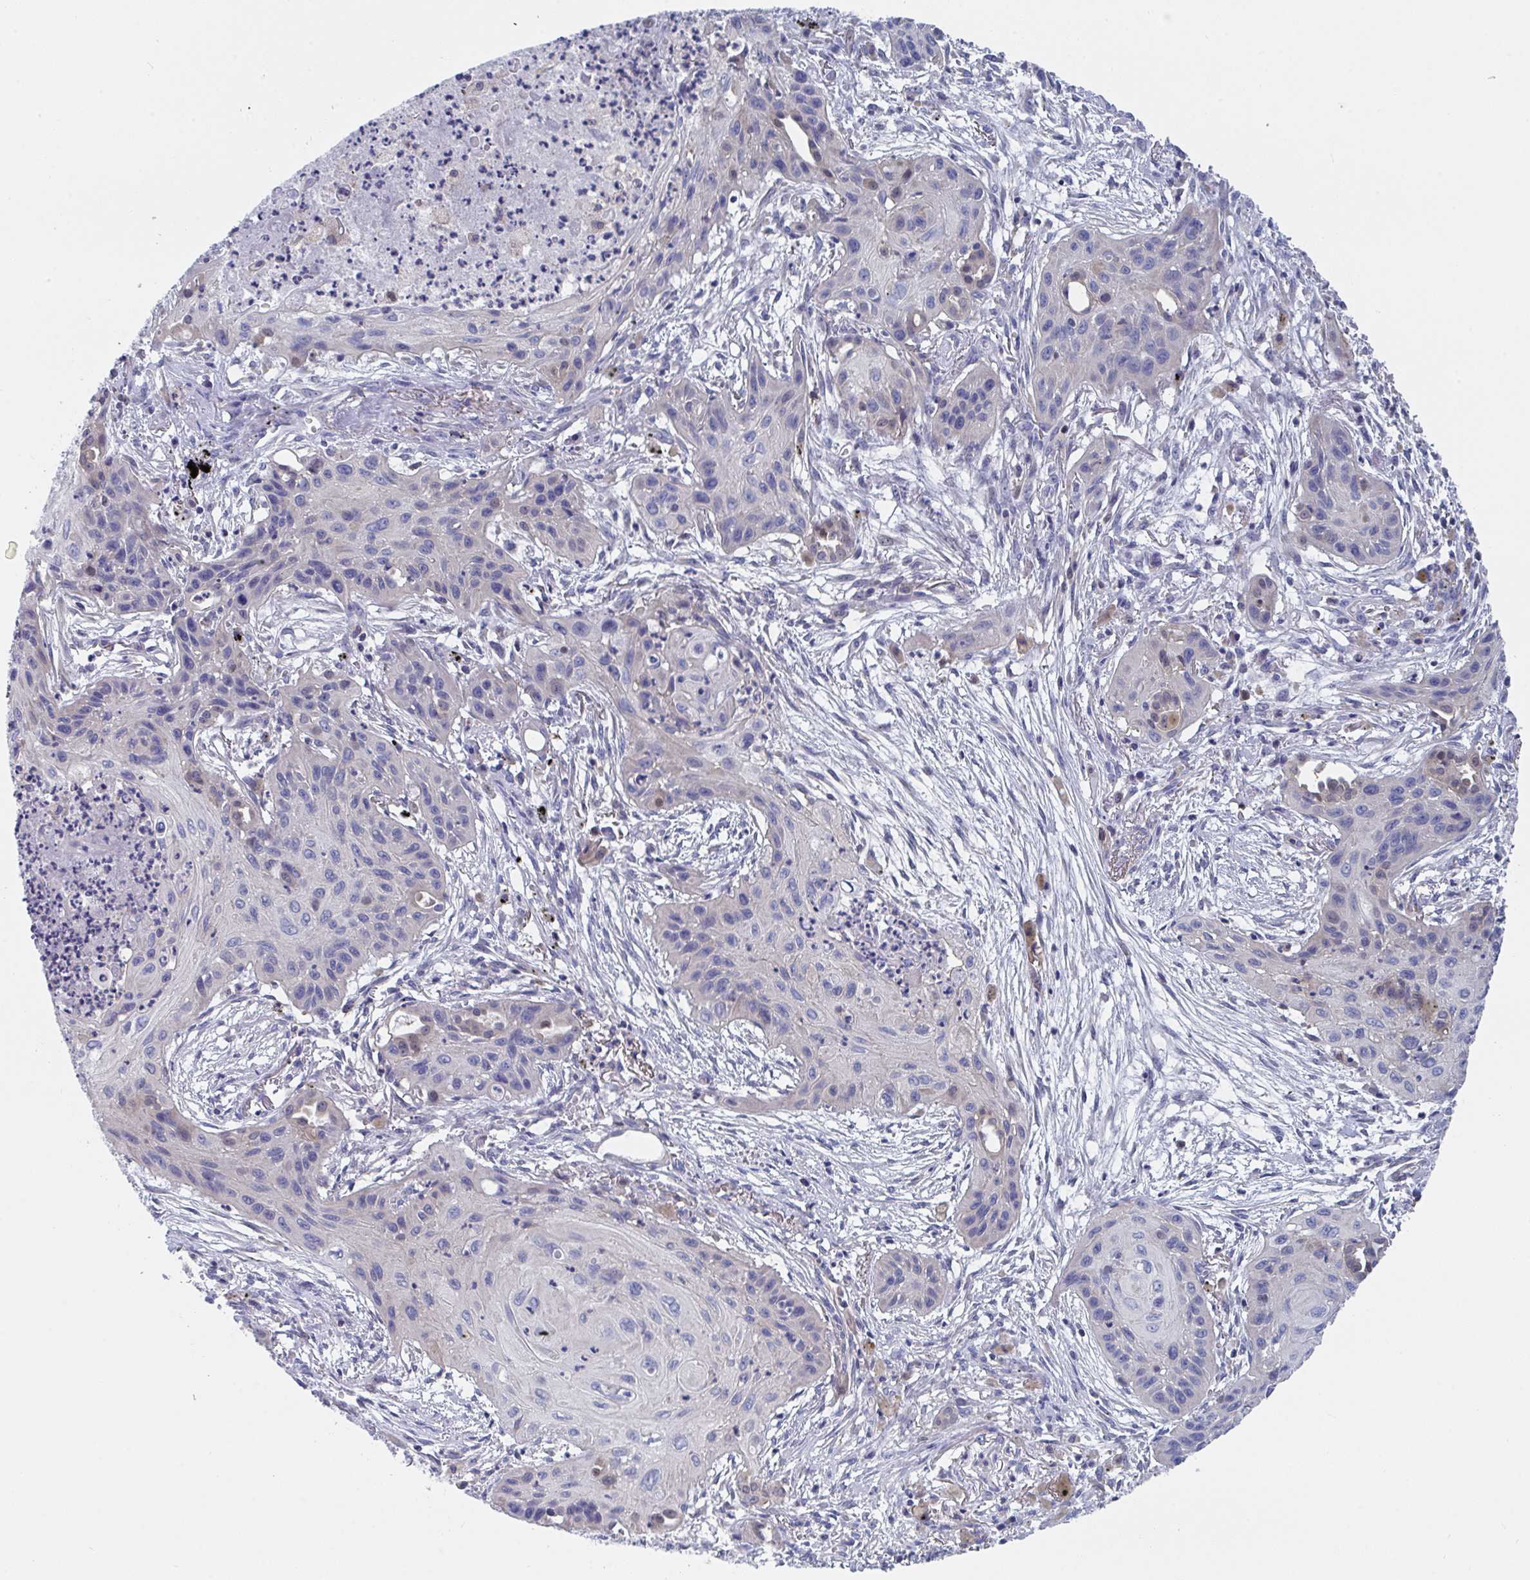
{"staining": {"intensity": "negative", "quantity": "none", "location": "none"}, "tissue": "lung cancer", "cell_type": "Tumor cells", "image_type": "cancer", "snomed": [{"axis": "morphology", "description": "Squamous cell carcinoma, NOS"}, {"axis": "topography", "description": "Lung"}], "caption": "Squamous cell carcinoma (lung) was stained to show a protein in brown. There is no significant staining in tumor cells.", "gene": "P2RX3", "patient": {"sex": "male", "age": 71}}